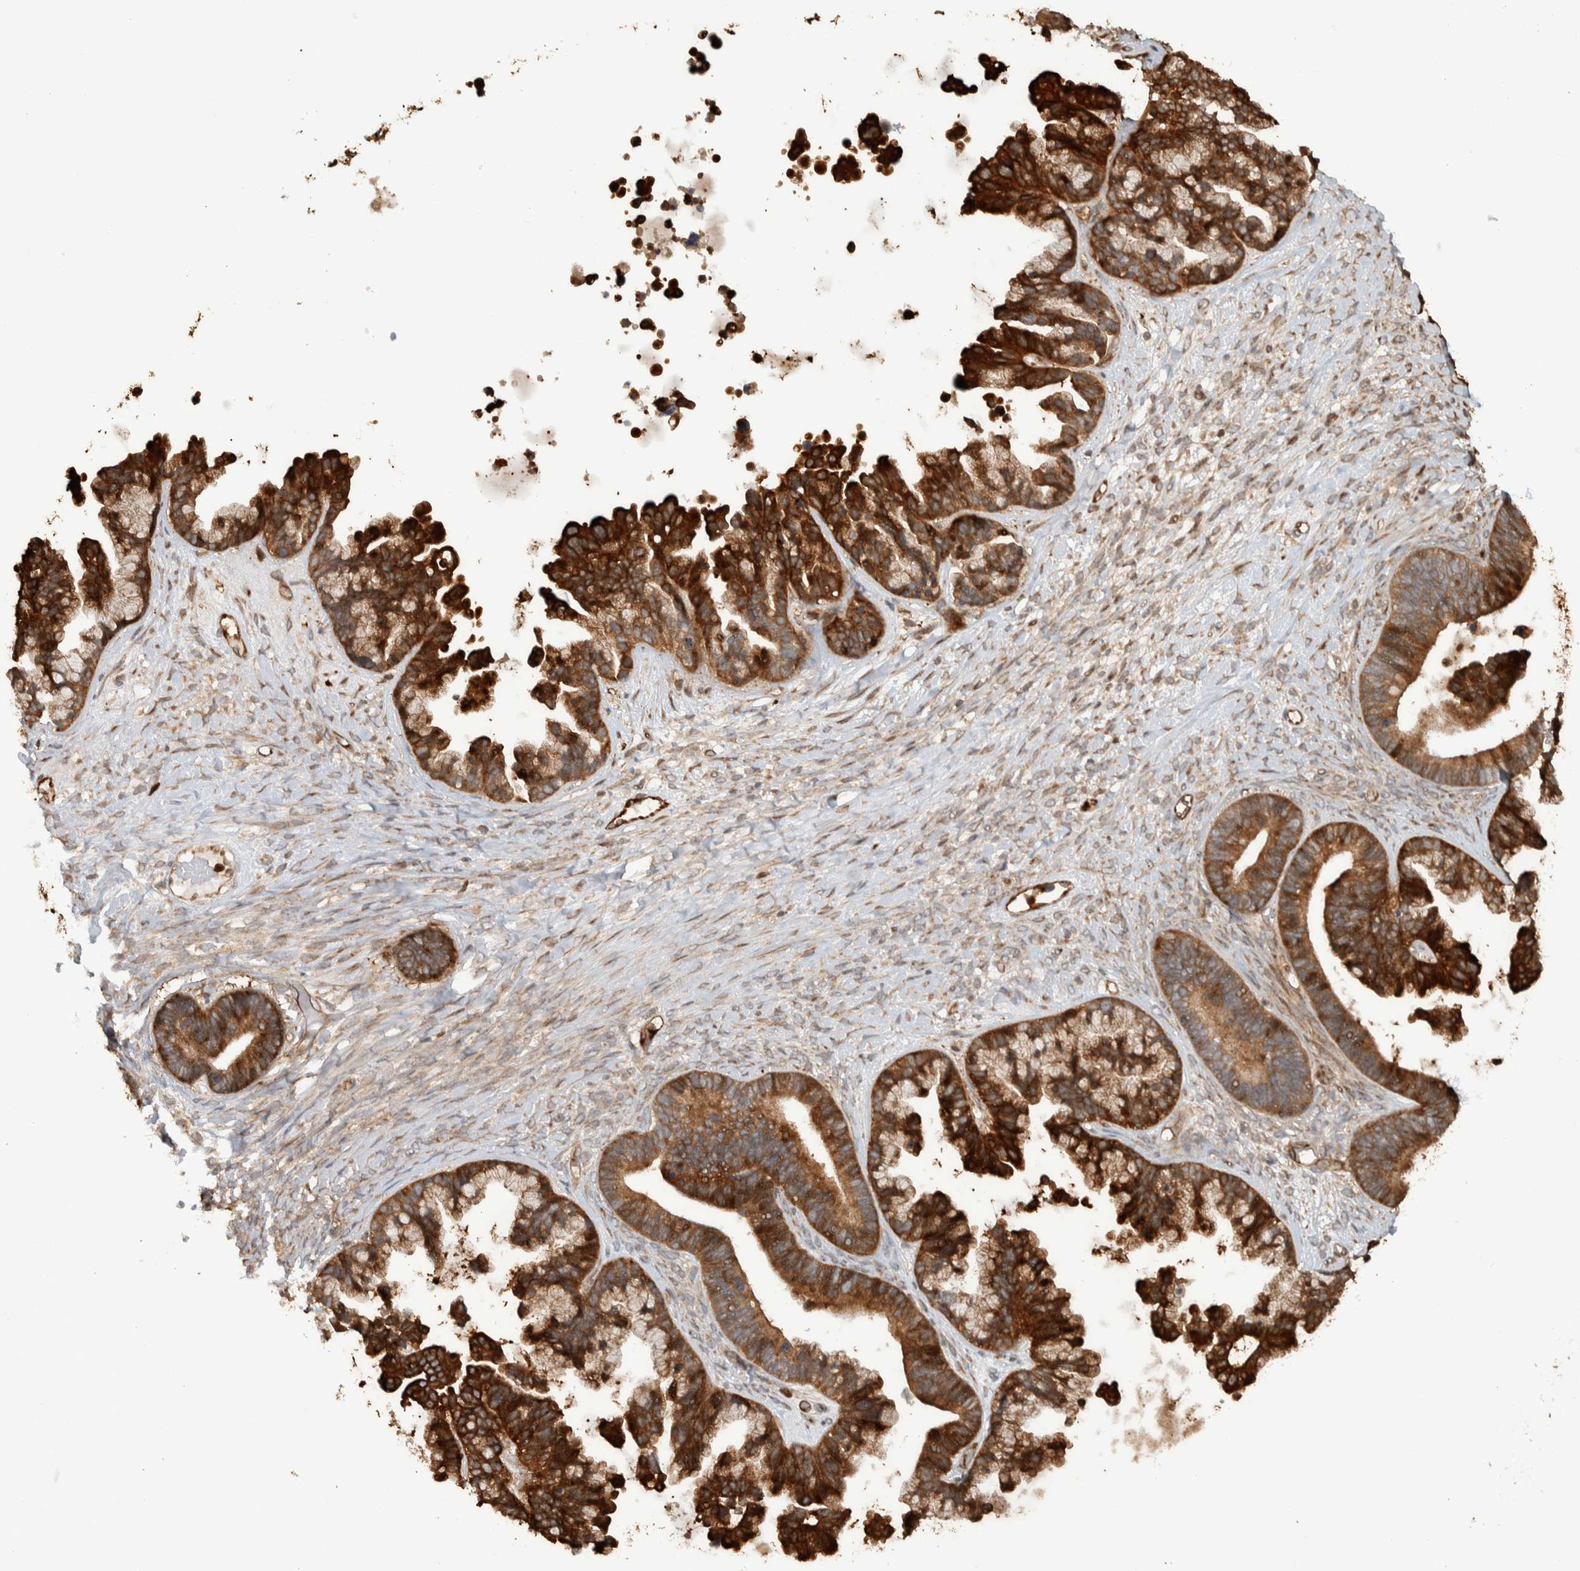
{"staining": {"intensity": "strong", "quantity": ">75%", "location": "cytoplasmic/membranous"}, "tissue": "ovarian cancer", "cell_type": "Tumor cells", "image_type": "cancer", "snomed": [{"axis": "morphology", "description": "Cystadenocarcinoma, serous, NOS"}, {"axis": "topography", "description": "Ovary"}], "caption": "Immunohistochemical staining of human ovarian cancer (serous cystadenocarcinoma) demonstrates high levels of strong cytoplasmic/membranous positivity in about >75% of tumor cells.", "gene": "CNTROB", "patient": {"sex": "female", "age": 56}}